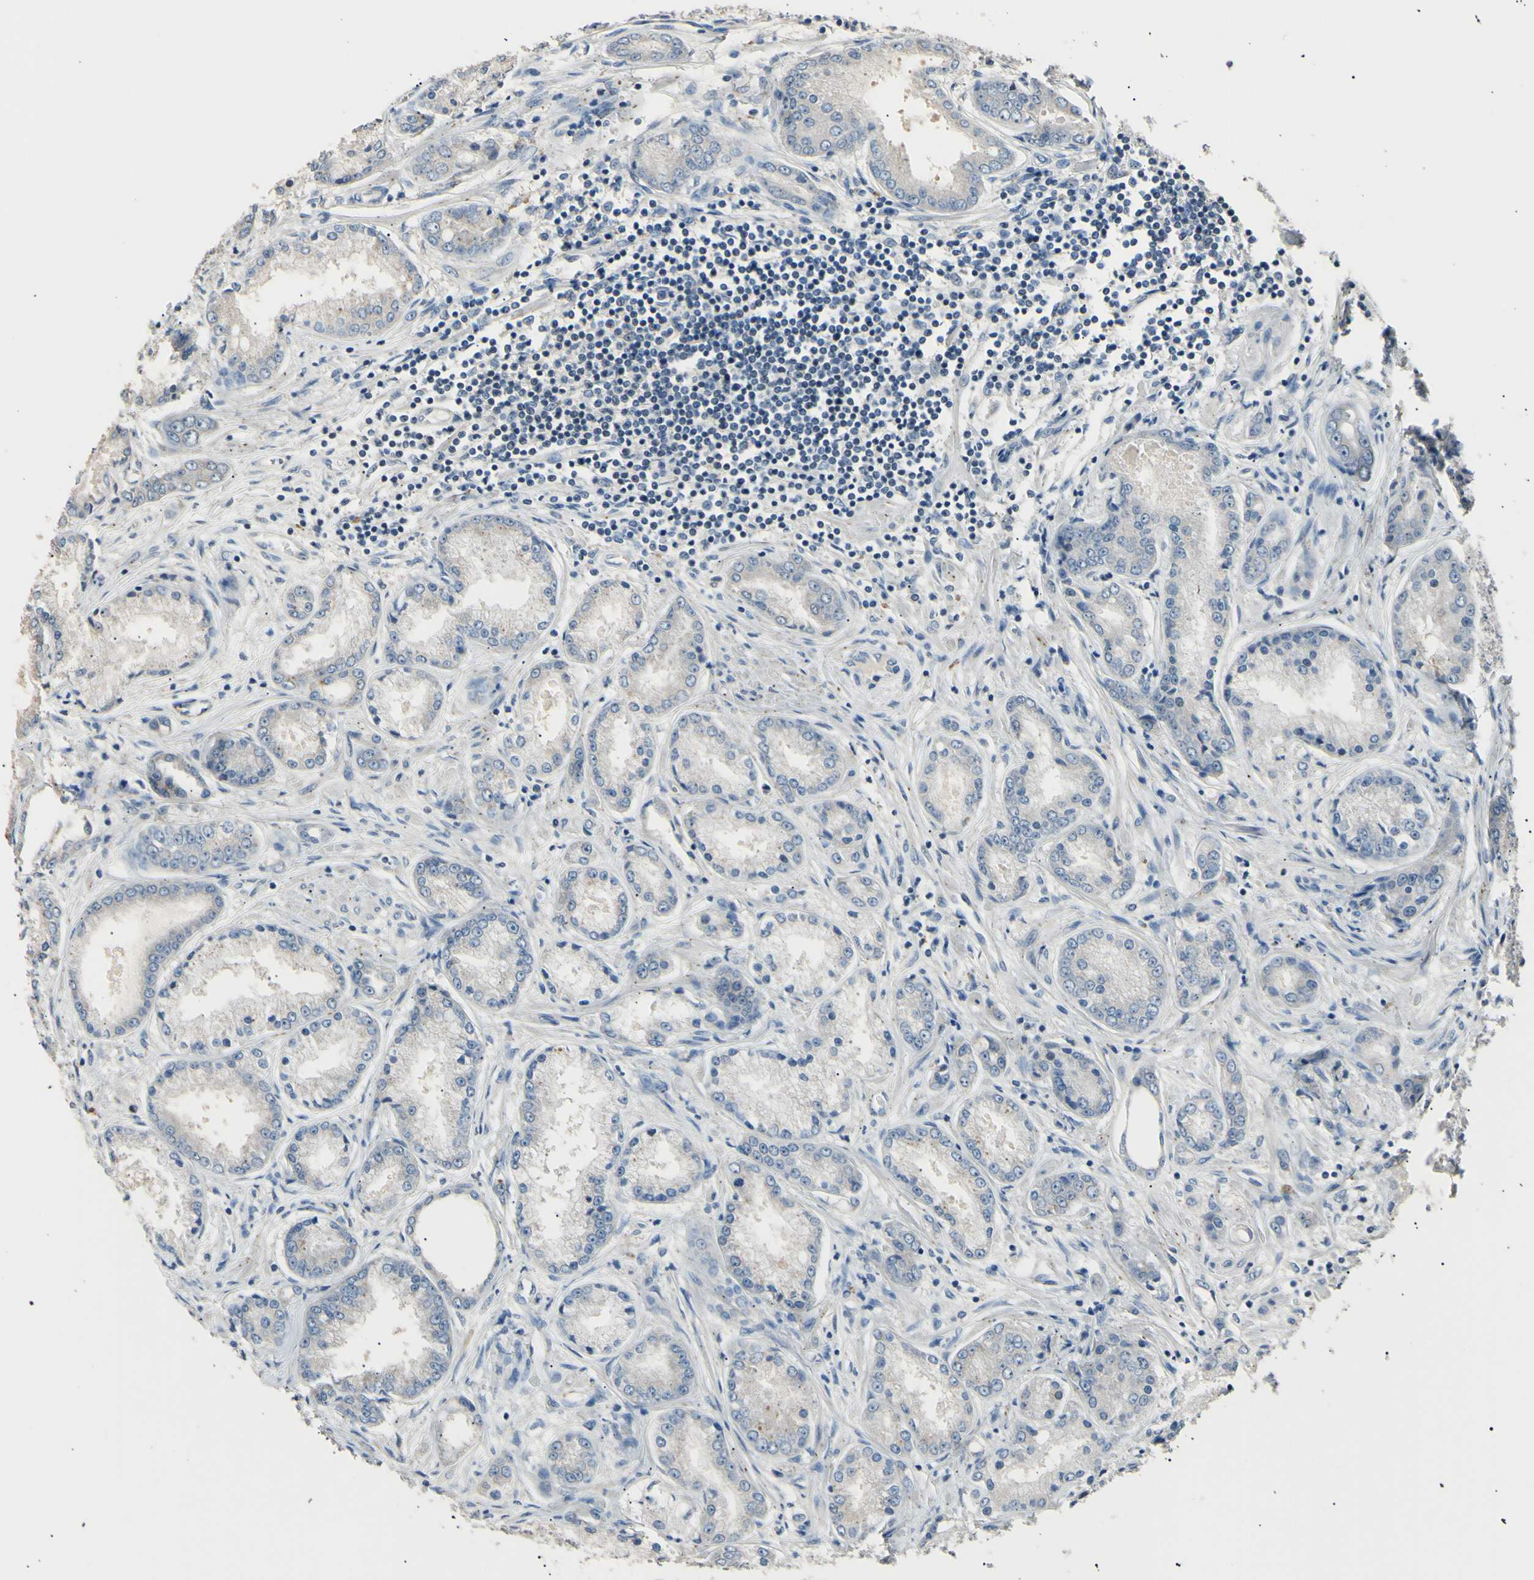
{"staining": {"intensity": "negative", "quantity": "none", "location": "none"}, "tissue": "prostate cancer", "cell_type": "Tumor cells", "image_type": "cancer", "snomed": [{"axis": "morphology", "description": "Adenocarcinoma, High grade"}, {"axis": "topography", "description": "Prostate"}], "caption": "Protein analysis of adenocarcinoma (high-grade) (prostate) demonstrates no significant expression in tumor cells. The staining was performed using DAB (3,3'-diaminobenzidine) to visualize the protein expression in brown, while the nuclei were stained in blue with hematoxylin (Magnification: 20x).", "gene": "LDLR", "patient": {"sex": "male", "age": 59}}